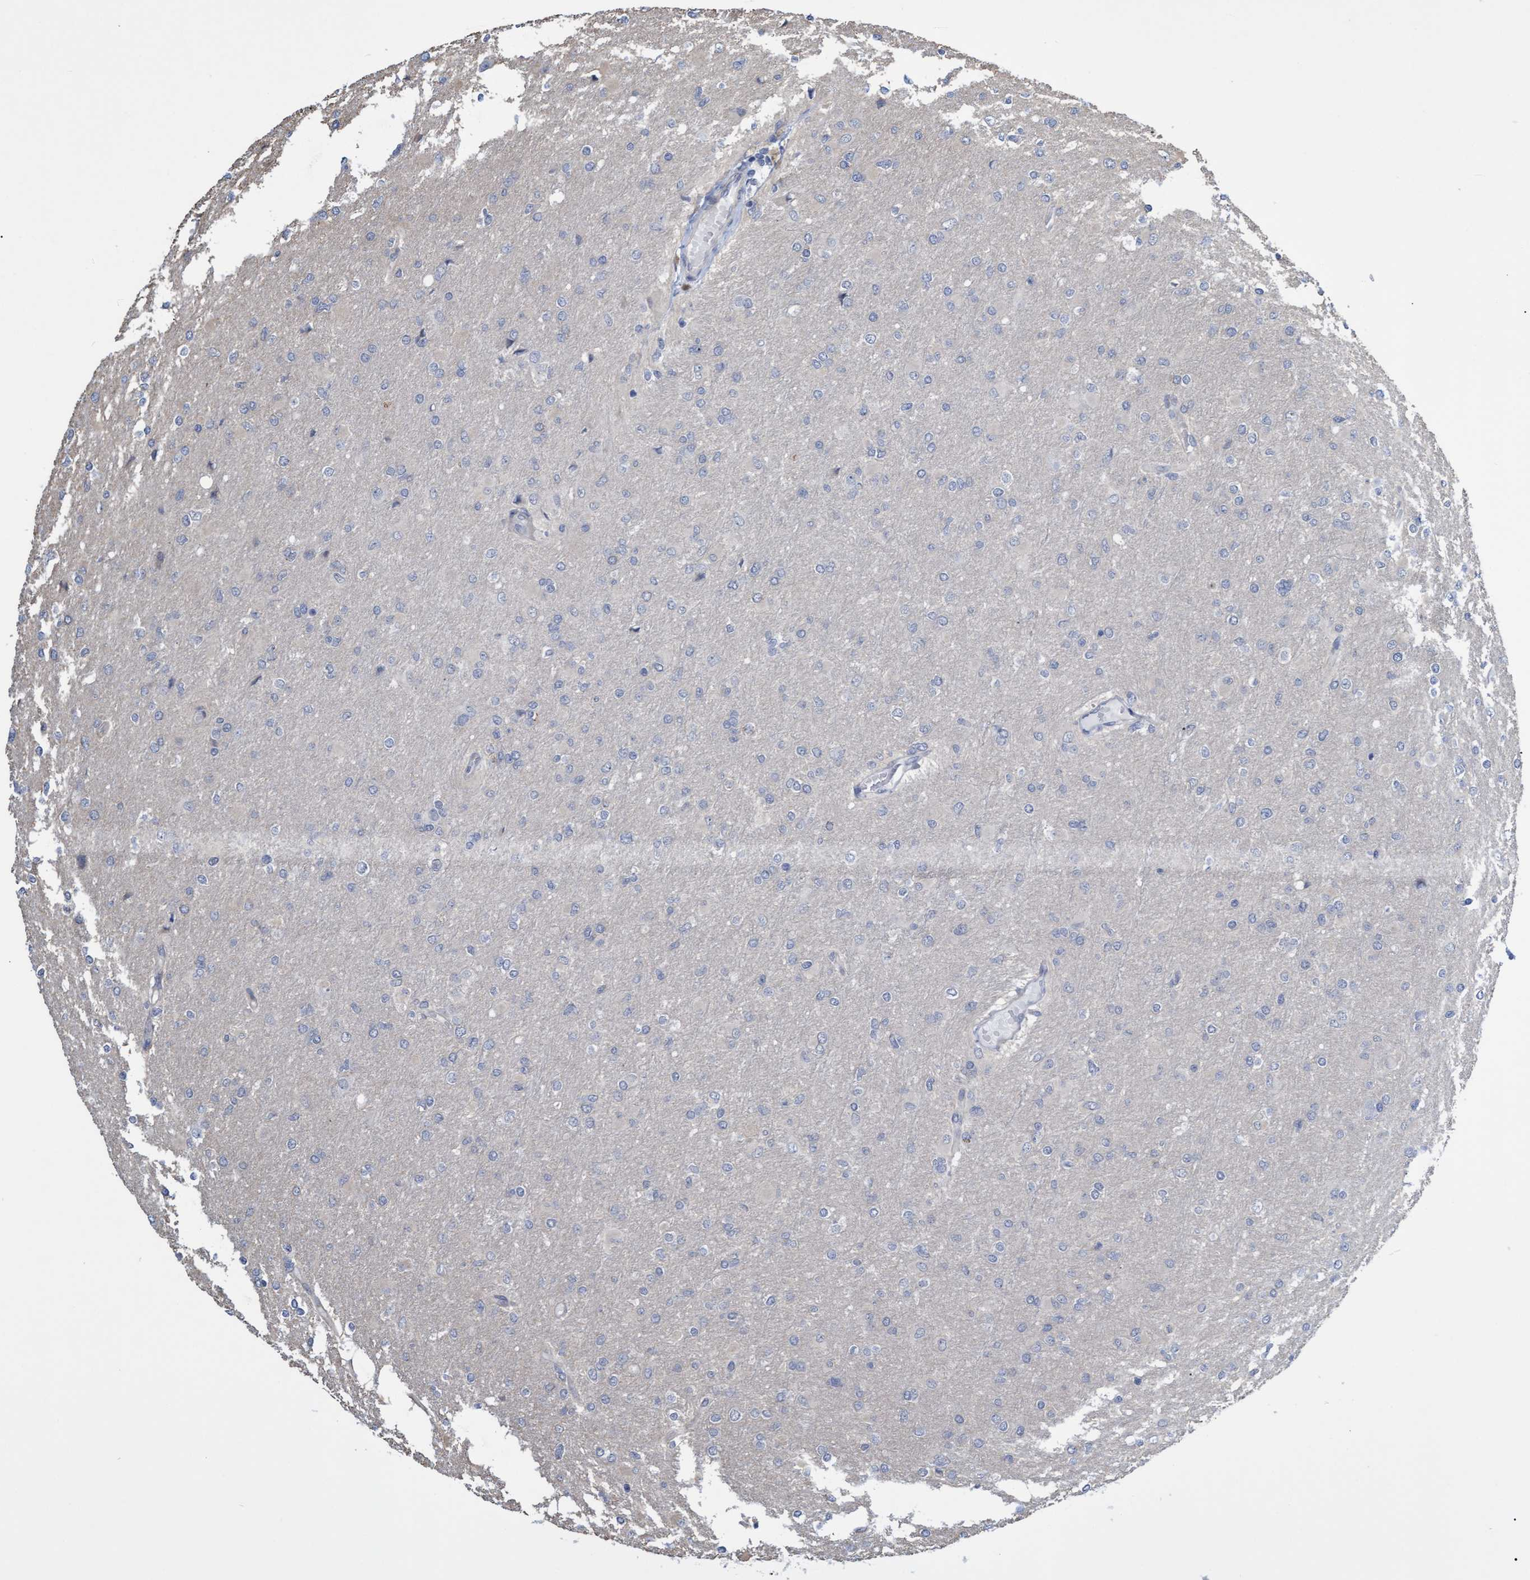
{"staining": {"intensity": "negative", "quantity": "none", "location": "none"}, "tissue": "glioma", "cell_type": "Tumor cells", "image_type": "cancer", "snomed": [{"axis": "morphology", "description": "Glioma, malignant, High grade"}, {"axis": "topography", "description": "Cerebral cortex"}], "caption": "Tumor cells show no significant protein positivity in glioma.", "gene": "TNFRSF10B", "patient": {"sex": "female", "age": 36}}